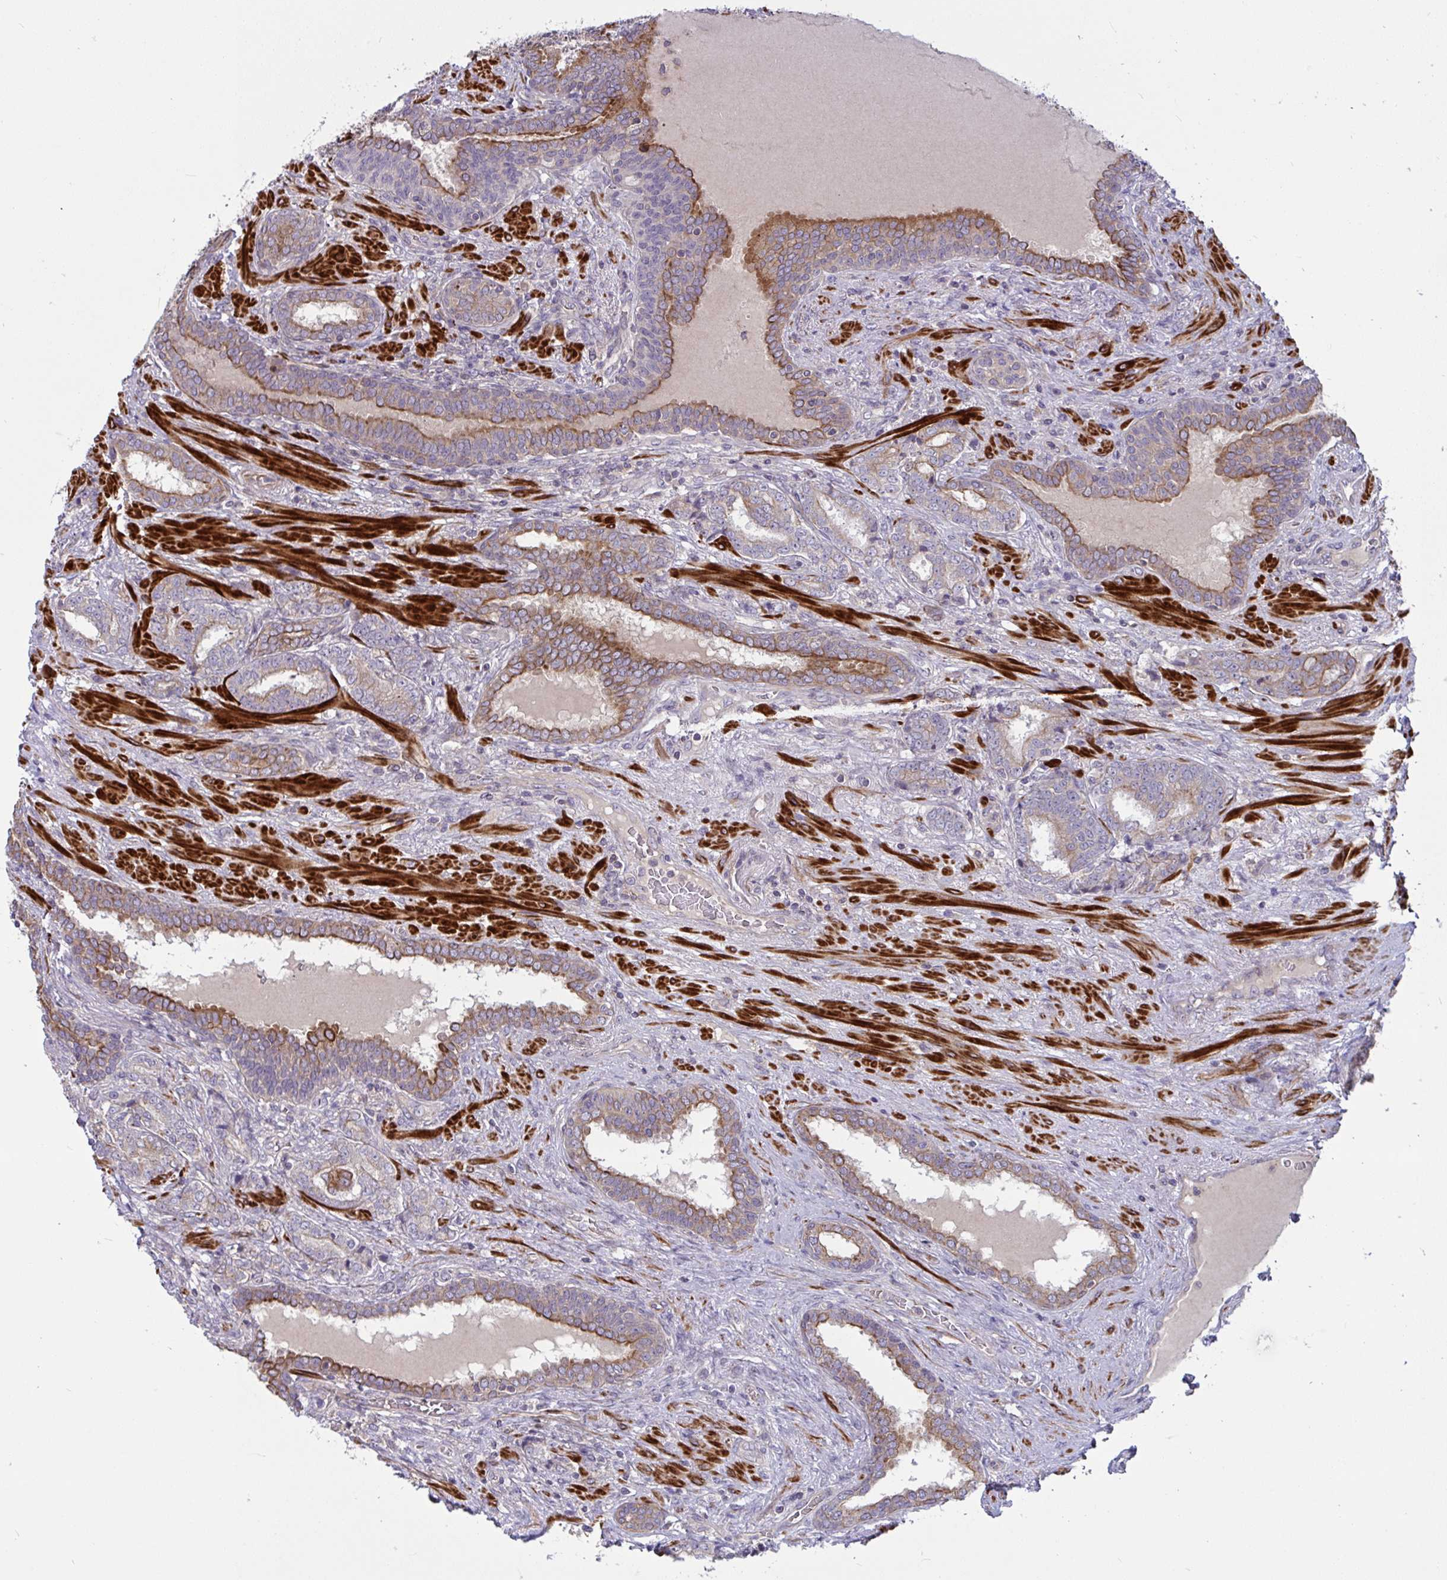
{"staining": {"intensity": "moderate", "quantity": "25%-75%", "location": "cytoplasmic/membranous"}, "tissue": "prostate cancer", "cell_type": "Tumor cells", "image_type": "cancer", "snomed": [{"axis": "morphology", "description": "Adenocarcinoma, High grade"}, {"axis": "topography", "description": "Prostate"}], "caption": "This photomicrograph demonstrates immunohistochemistry staining of human prostate high-grade adenocarcinoma, with medium moderate cytoplasmic/membranous positivity in approximately 25%-75% of tumor cells.", "gene": "TANK", "patient": {"sex": "male", "age": 72}}